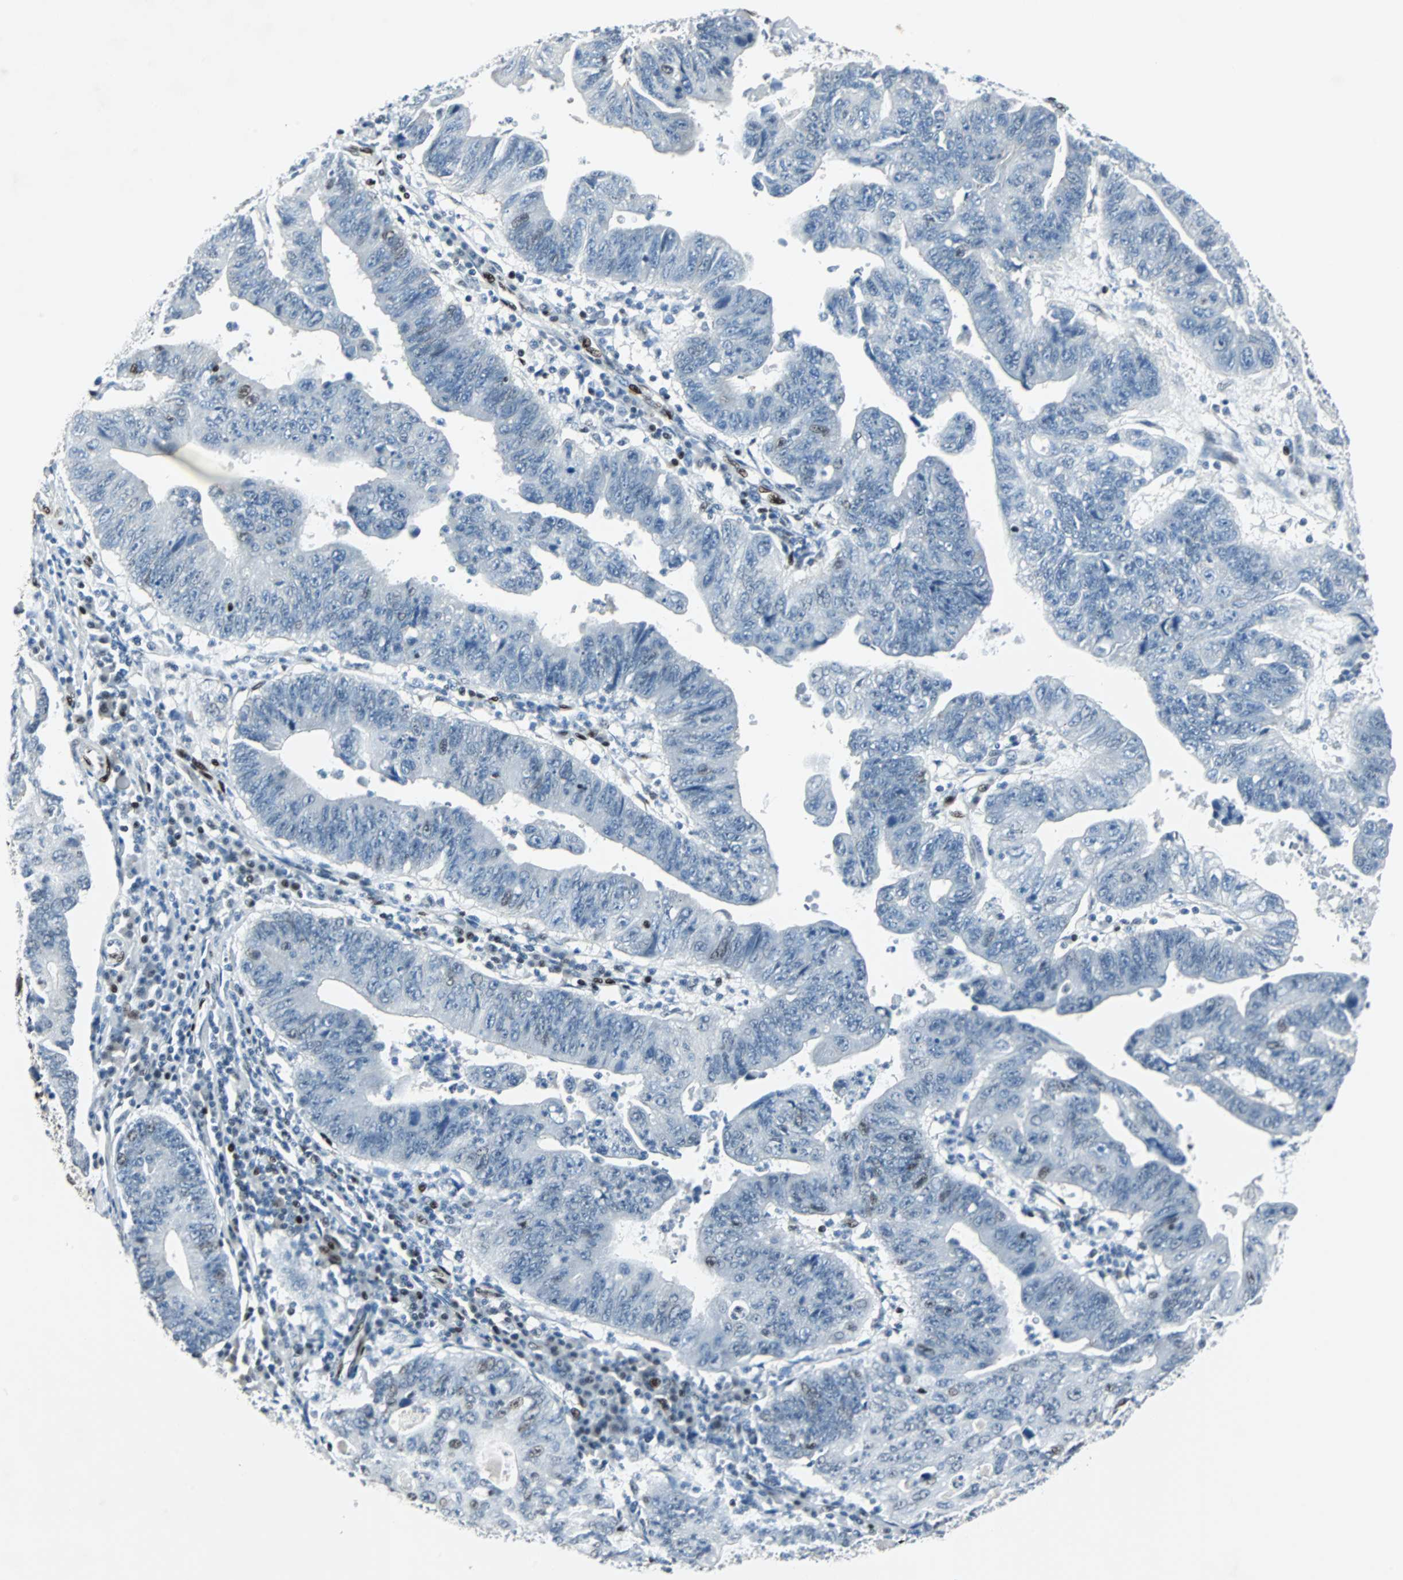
{"staining": {"intensity": "moderate", "quantity": "<25%", "location": "nuclear"}, "tissue": "stomach cancer", "cell_type": "Tumor cells", "image_type": "cancer", "snomed": [{"axis": "morphology", "description": "Adenocarcinoma, NOS"}, {"axis": "topography", "description": "Stomach"}], "caption": "A brown stain highlights moderate nuclear staining of a protein in human stomach cancer (adenocarcinoma) tumor cells.", "gene": "MEF2D", "patient": {"sex": "male", "age": 59}}